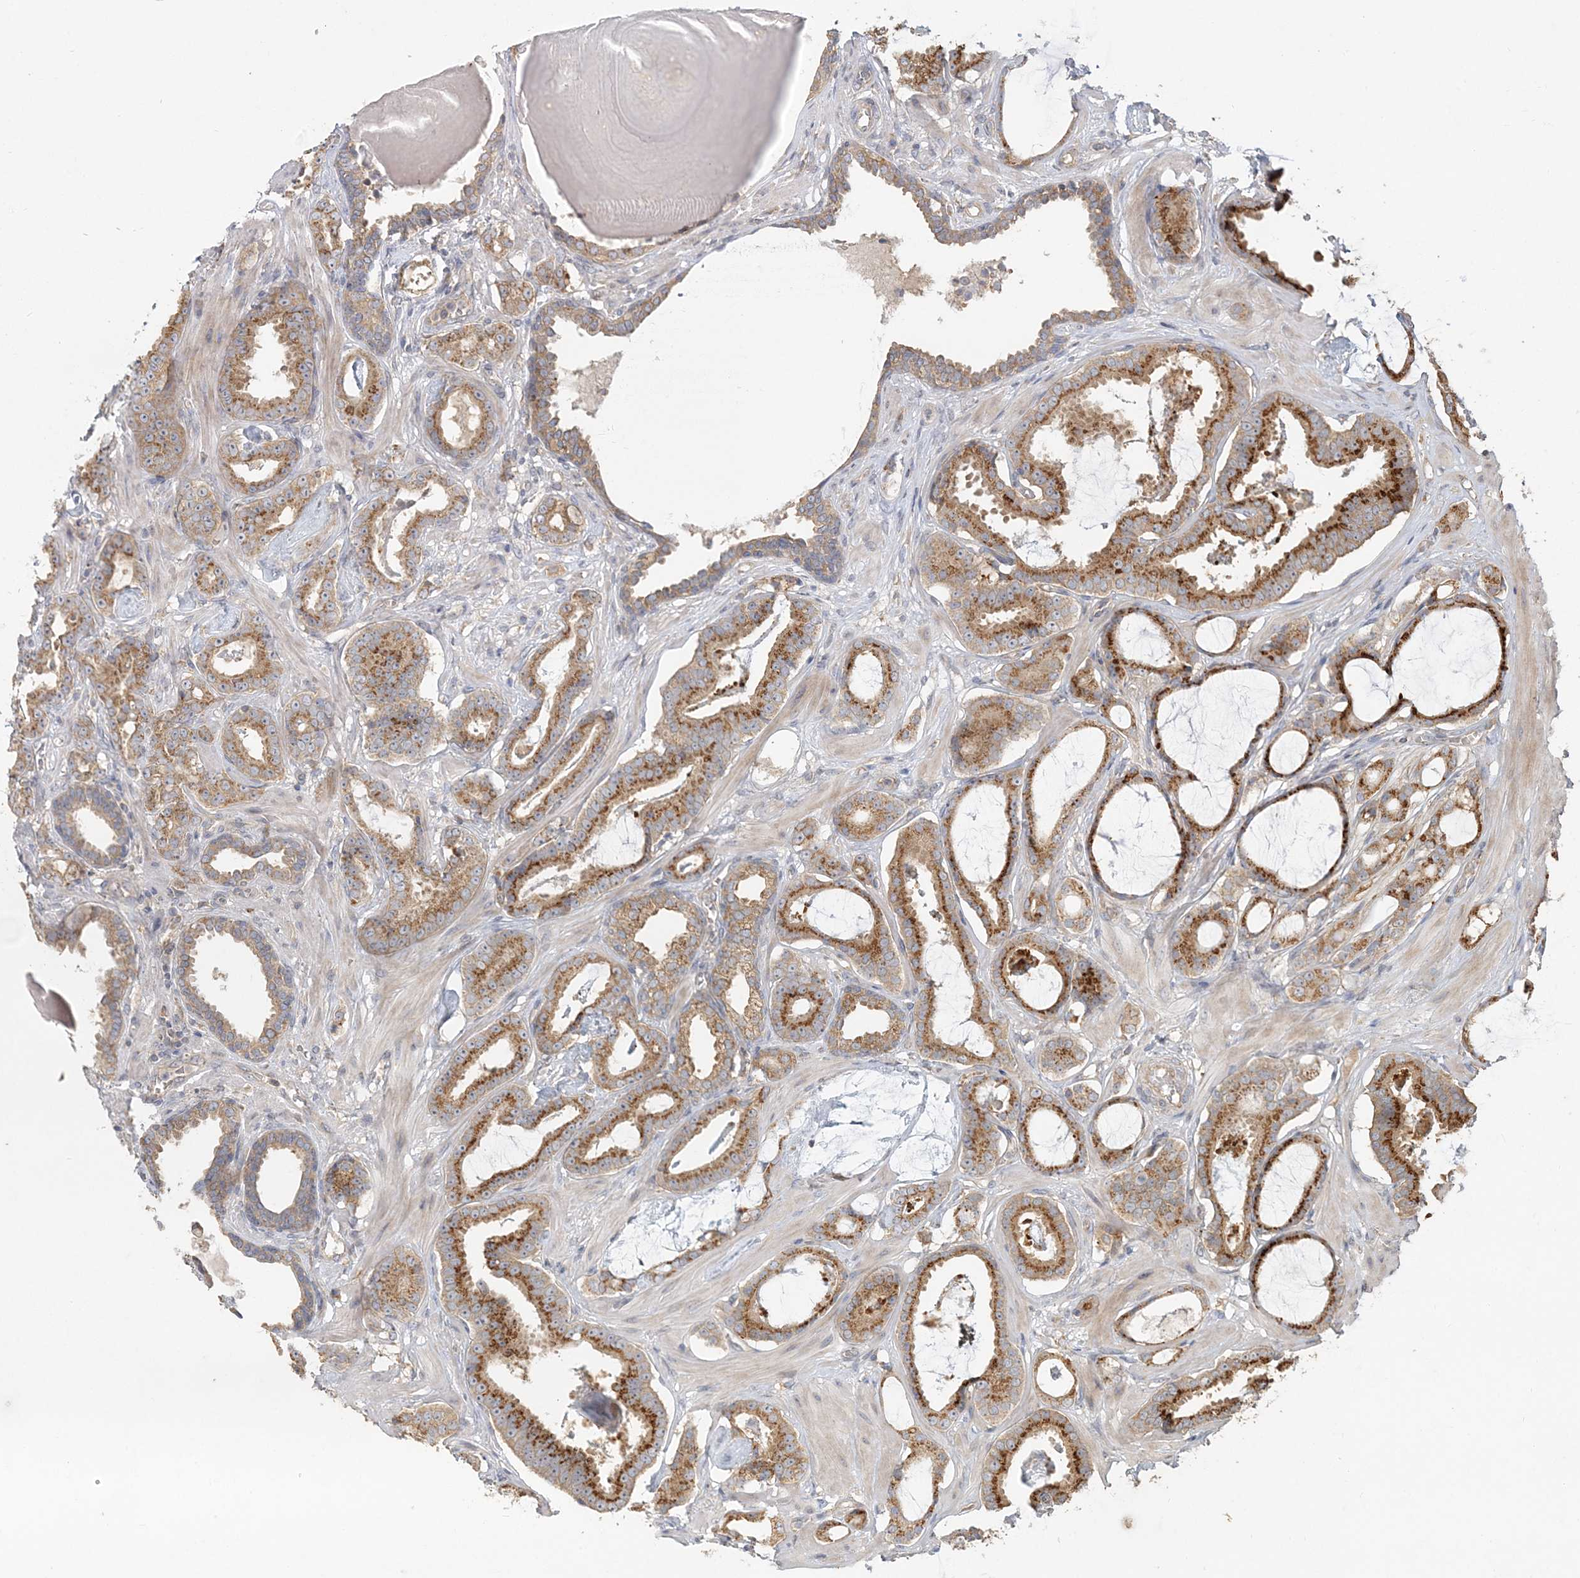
{"staining": {"intensity": "moderate", "quantity": ">75%", "location": "cytoplasmic/membranous"}, "tissue": "prostate cancer", "cell_type": "Tumor cells", "image_type": "cancer", "snomed": [{"axis": "morphology", "description": "Adenocarcinoma, Low grade"}, {"axis": "topography", "description": "Prostate"}], "caption": "High-magnification brightfield microscopy of adenocarcinoma (low-grade) (prostate) stained with DAB (3,3'-diaminobenzidine) (brown) and counterstained with hematoxylin (blue). tumor cells exhibit moderate cytoplasmic/membranous positivity is seen in approximately>75% of cells.", "gene": "RAB14", "patient": {"sex": "male", "age": 53}}